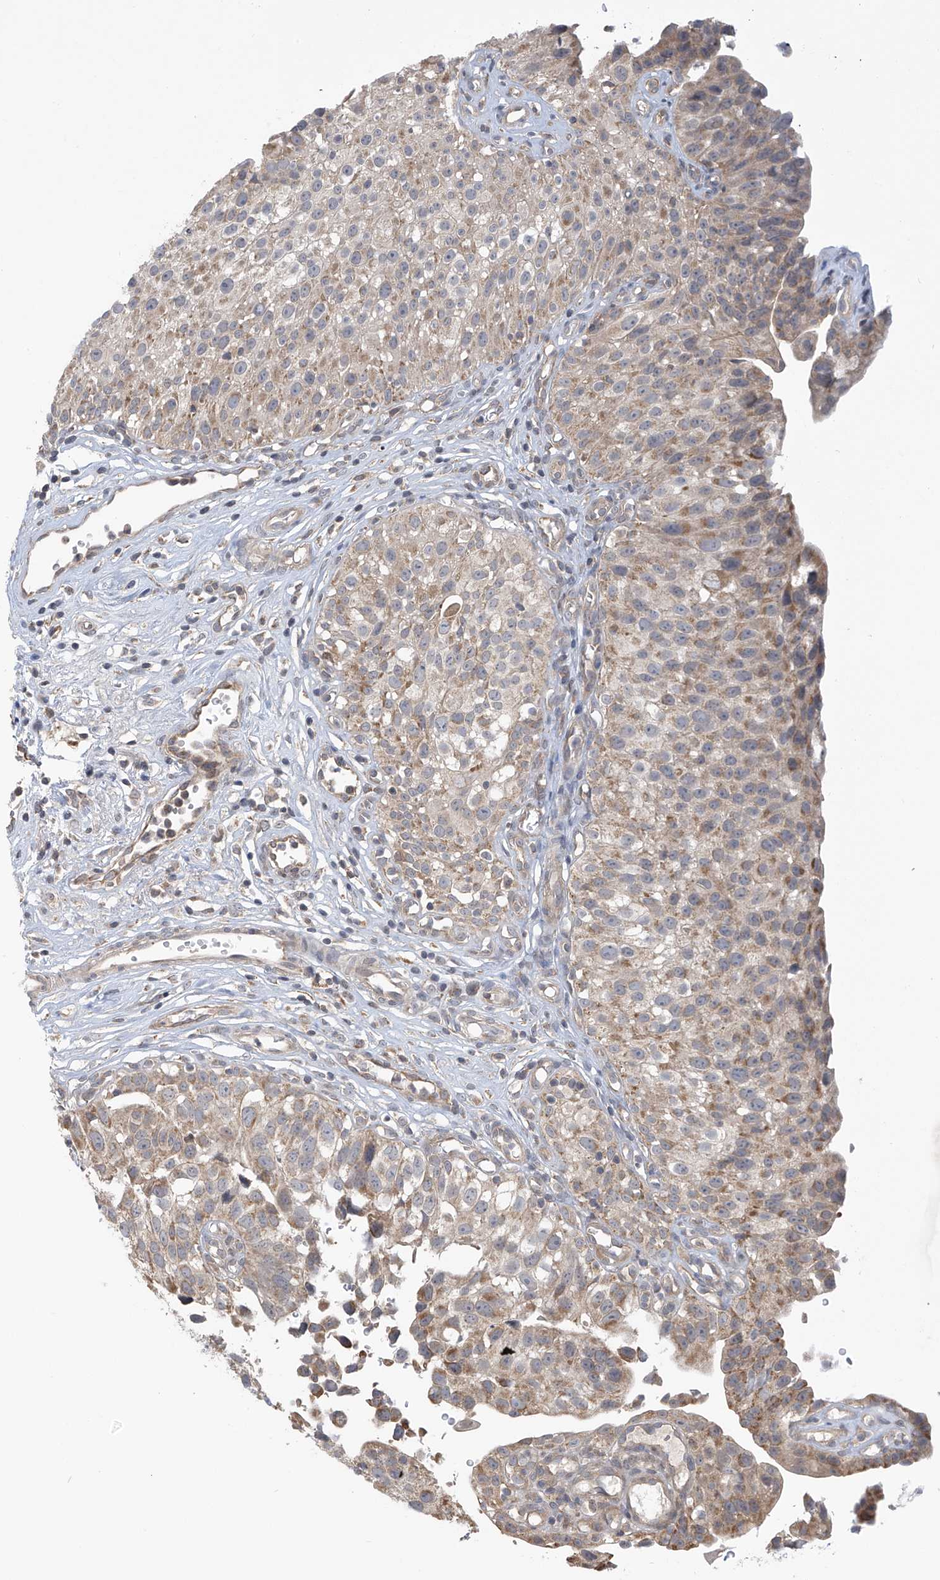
{"staining": {"intensity": "moderate", "quantity": ">75%", "location": "cytoplasmic/membranous"}, "tissue": "urinary bladder", "cell_type": "Urothelial cells", "image_type": "normal", "snomed": [{"axis": "morphology", "description": "Normal tissue, NOS"}, {"axis": "topography", "description": "Urinary bladder"}], "caption": "IHC micrograph of benign human urinary bladder stained for a protein (brown), which shows medium levels of moderate cytoplasmic/membranous expression in approximately >75% of urothelial cells.", "gene": "SCGB1D2", "patient": {"sex": "male", "age": 51}}